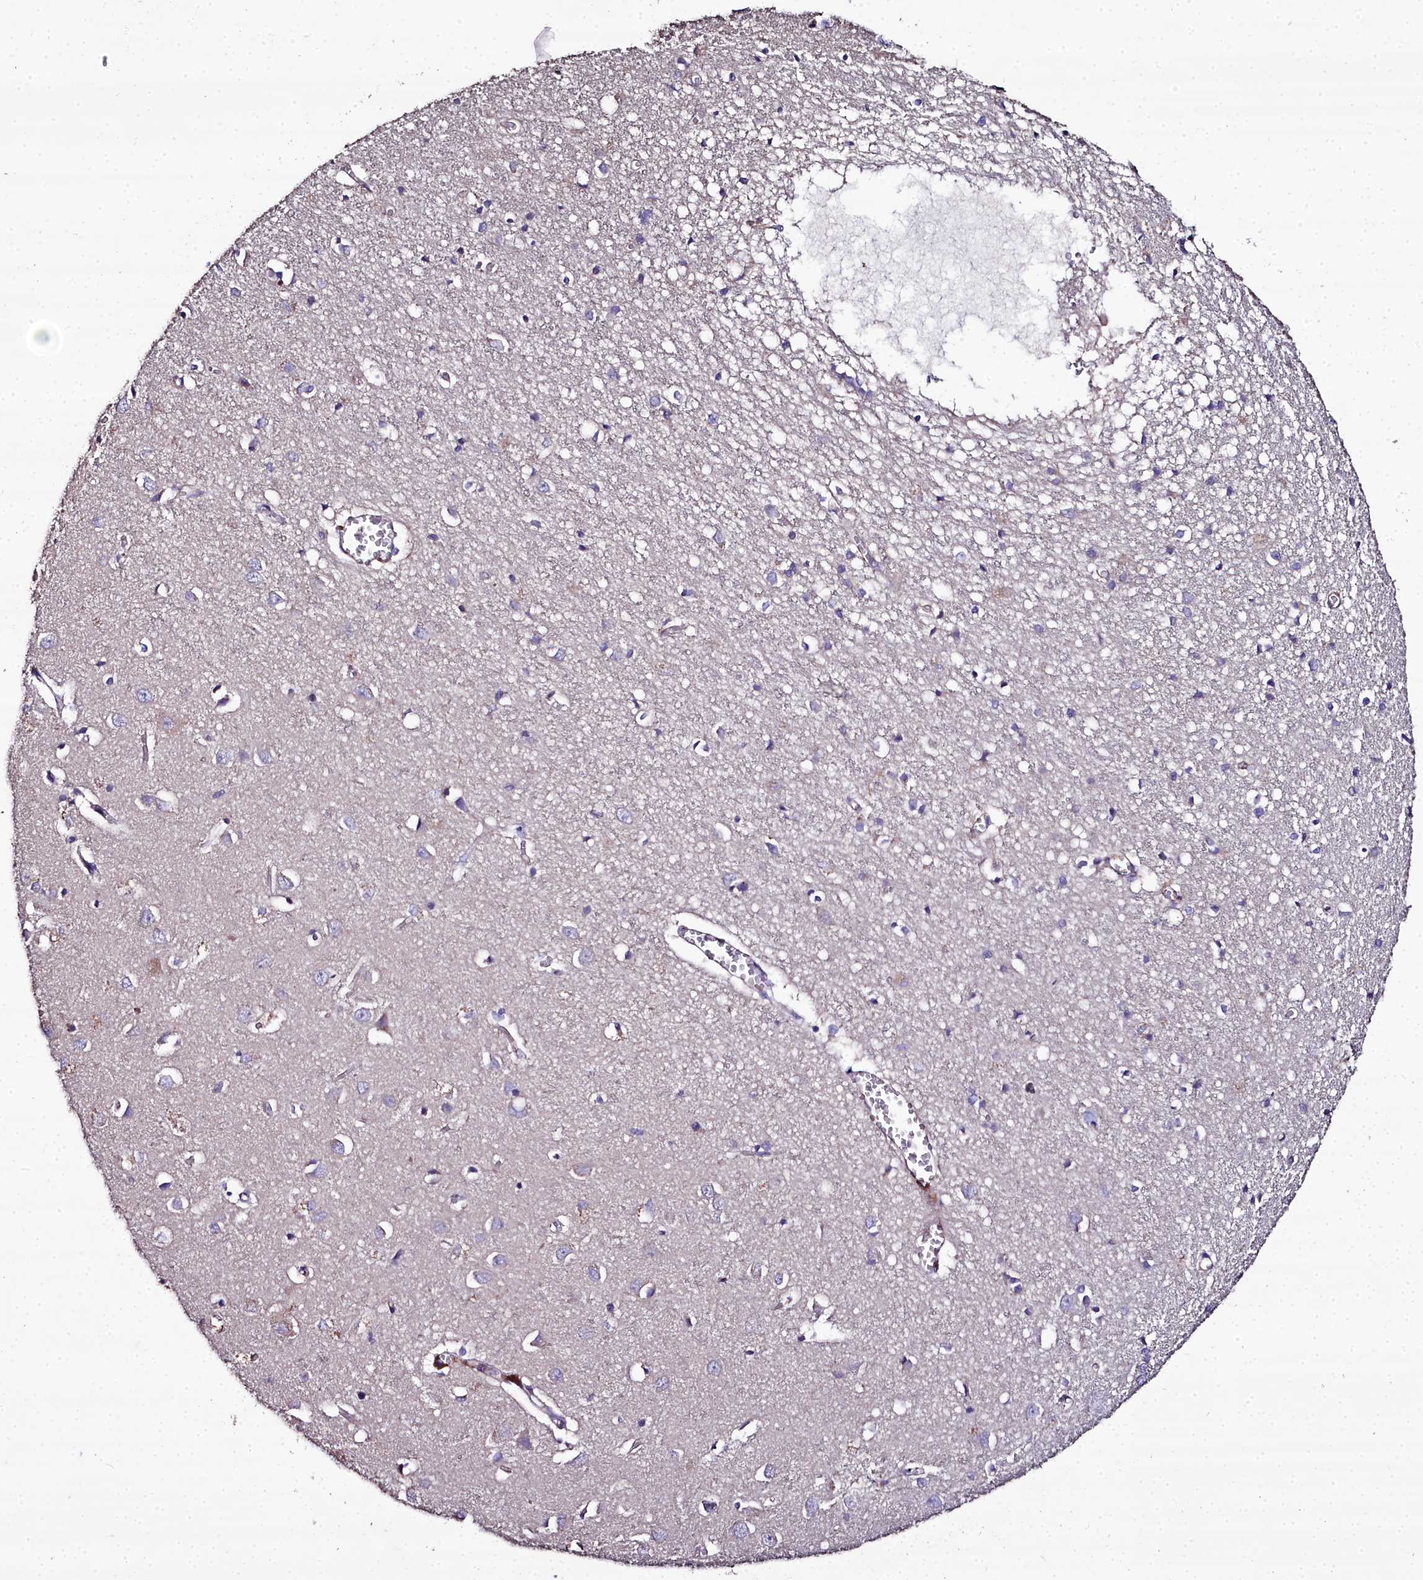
{"staining": {"intensity": "weak", "quantity": ">75%", "location": "cytoplasmic/membranous"}, "tissue": "cerebral cortex", "cell_type": "Endothelial cells", "image_type": "normal", "snomed": [{"axis": "morphology", "description": "Normal tissue, NOS"}, {"axis": "topography", "description": "Cerebral cortex"}], "caption": "Immunohistochemistry staining of normal cerebral cortex, which demonstrates low levels of weak cytoplasmic/membranous positivity in approximately >75% of endothelial cells indicating weak cytoplasmic/membranous protein expression. The staining was performed using DAB (brown) for protein detection and nuclei were counterstained in hematoxylin (blue).", "gene": "NT5M", "patient": {"sex": "female", "age": 64}}